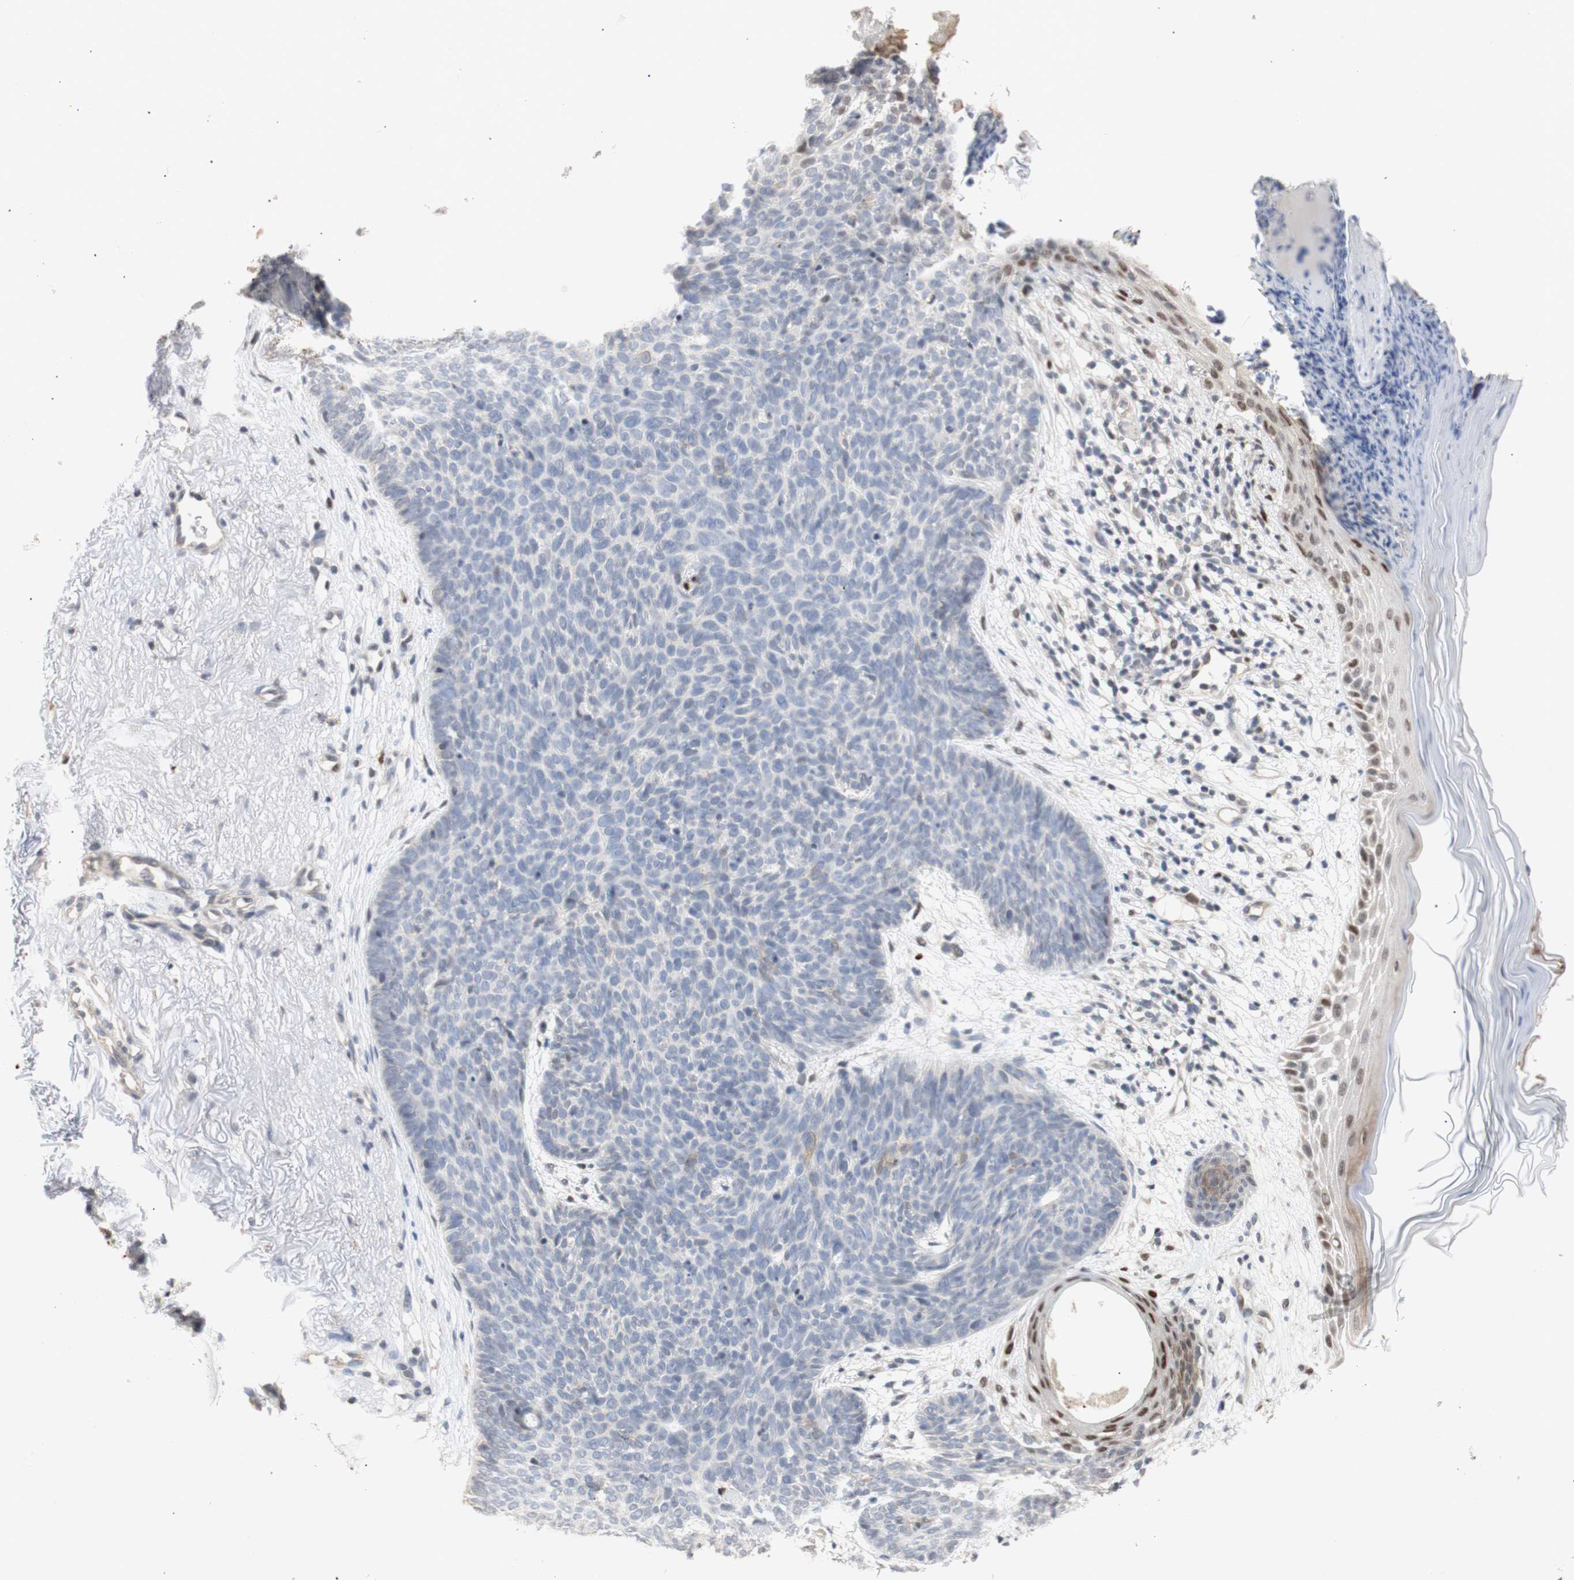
{"staining": {"intensity": "negative", "quantity": "none", "location": "none"}, "tissue": "skin cancer", "cell_type": "Tumor cells", "image_type": "cancer", "snomed": [{"axis": "morphology", "description": "Normal tissue, NOS"}, {"axis": "morphology", "description": "Basal cell carcinoma"}, {"axis": "topography", "description": "Skin"}], "caption": "Protein analysis of skin cancer demonstrates no significant expression in tumor cells. (DAB immunohistochemistry (IHC), high magnification).", "gene": "FOSB", "patient": {"sex": "female", "age": 70}}